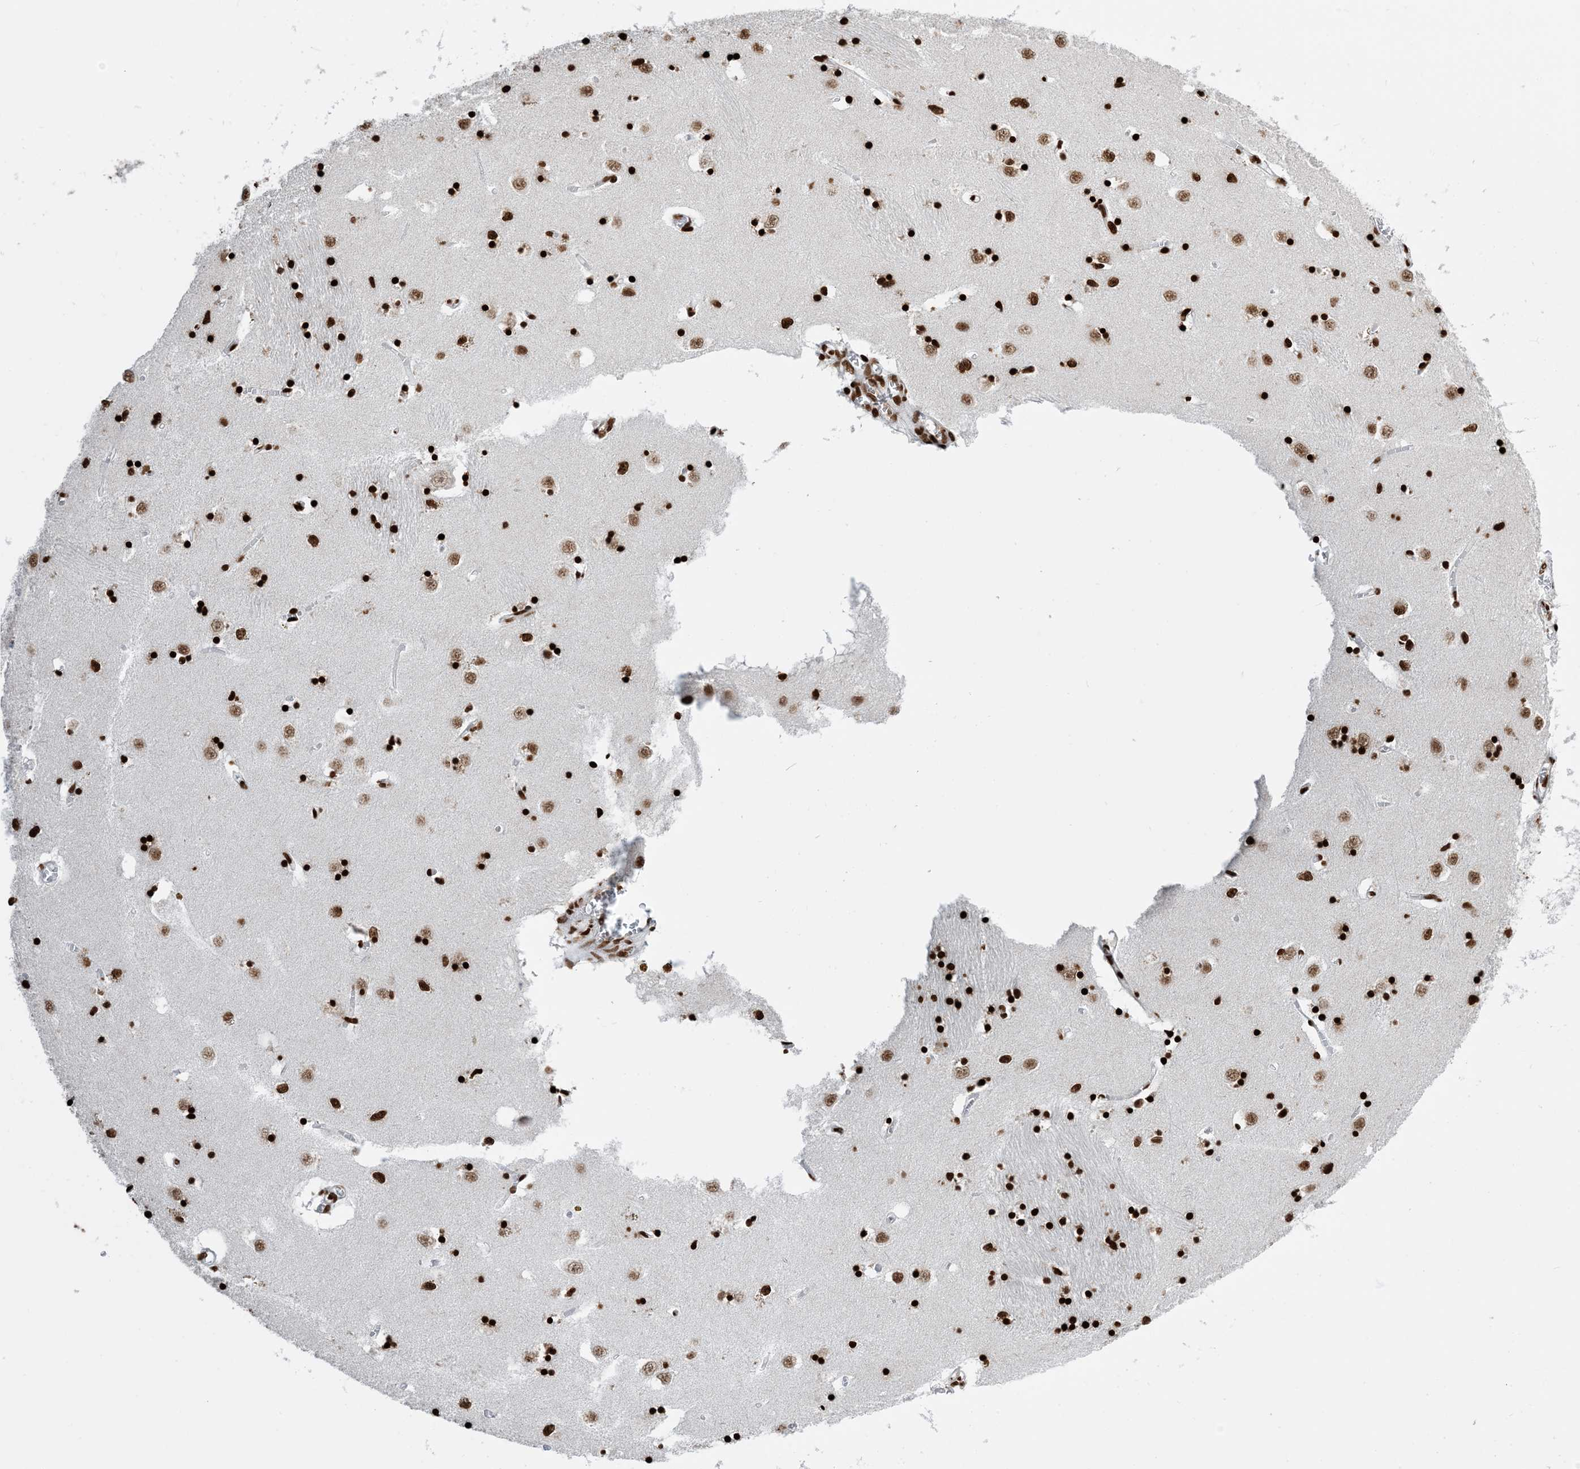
{"staining": {"intensity": "strong", "quantity": ">75%", "location": "nuclear"}, "tissue": "caudate", "cell_type": "Glial cells", "image_type": "normal", "snomed": [{"axis": "morphology", "description": "Normal tissue, NOS"}, {"axis": "topography", "description": "Lateral ventricle wall"}], "caption": "Strong nuclear staining is present in about >75% of glial cells in benign caudate.", "gene": "H3", "patient": {"sex": "male", "age": 70}}